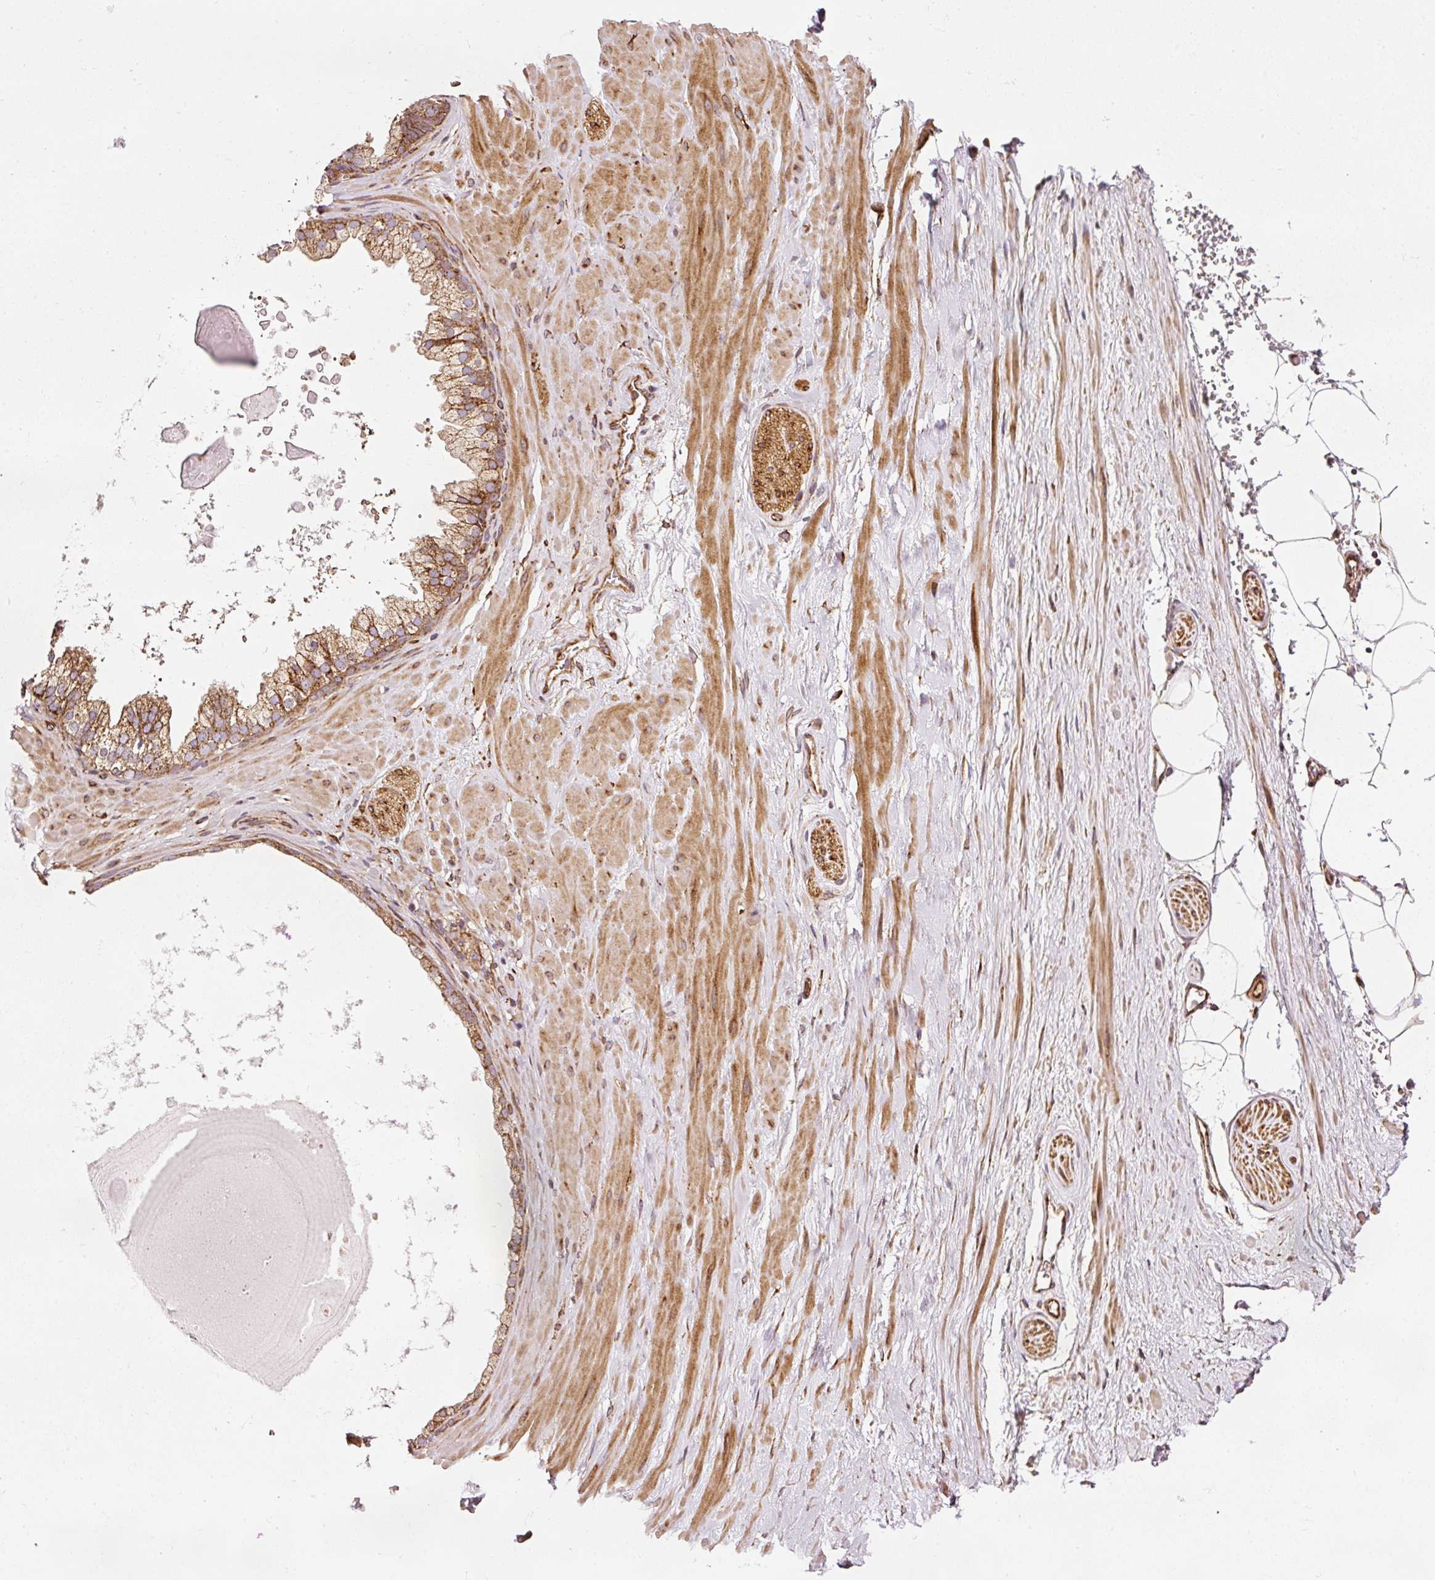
{"staining": {"intensity": "negative", "quantity": "none", "location": "none"}, "tissue": "adipose tissue", "cell_type": "Adipocytes", "image_type": "normal", "snomed": [{"axis": "morphology", "description": "Normal tissue, NOS"}, {"axis": "topography", "description": "Prostate"}, {"axis": "topography", "description": "Peripheral nerve tissue"}], "caption": "DAB (3,3'-diaminobenzidine) immunohistochemical staining of unremarkable human adipose tissue shows no significant positivity in adipocytes.", "gene": "ISCU", "patient": {"sex": "male", "age": 61}}